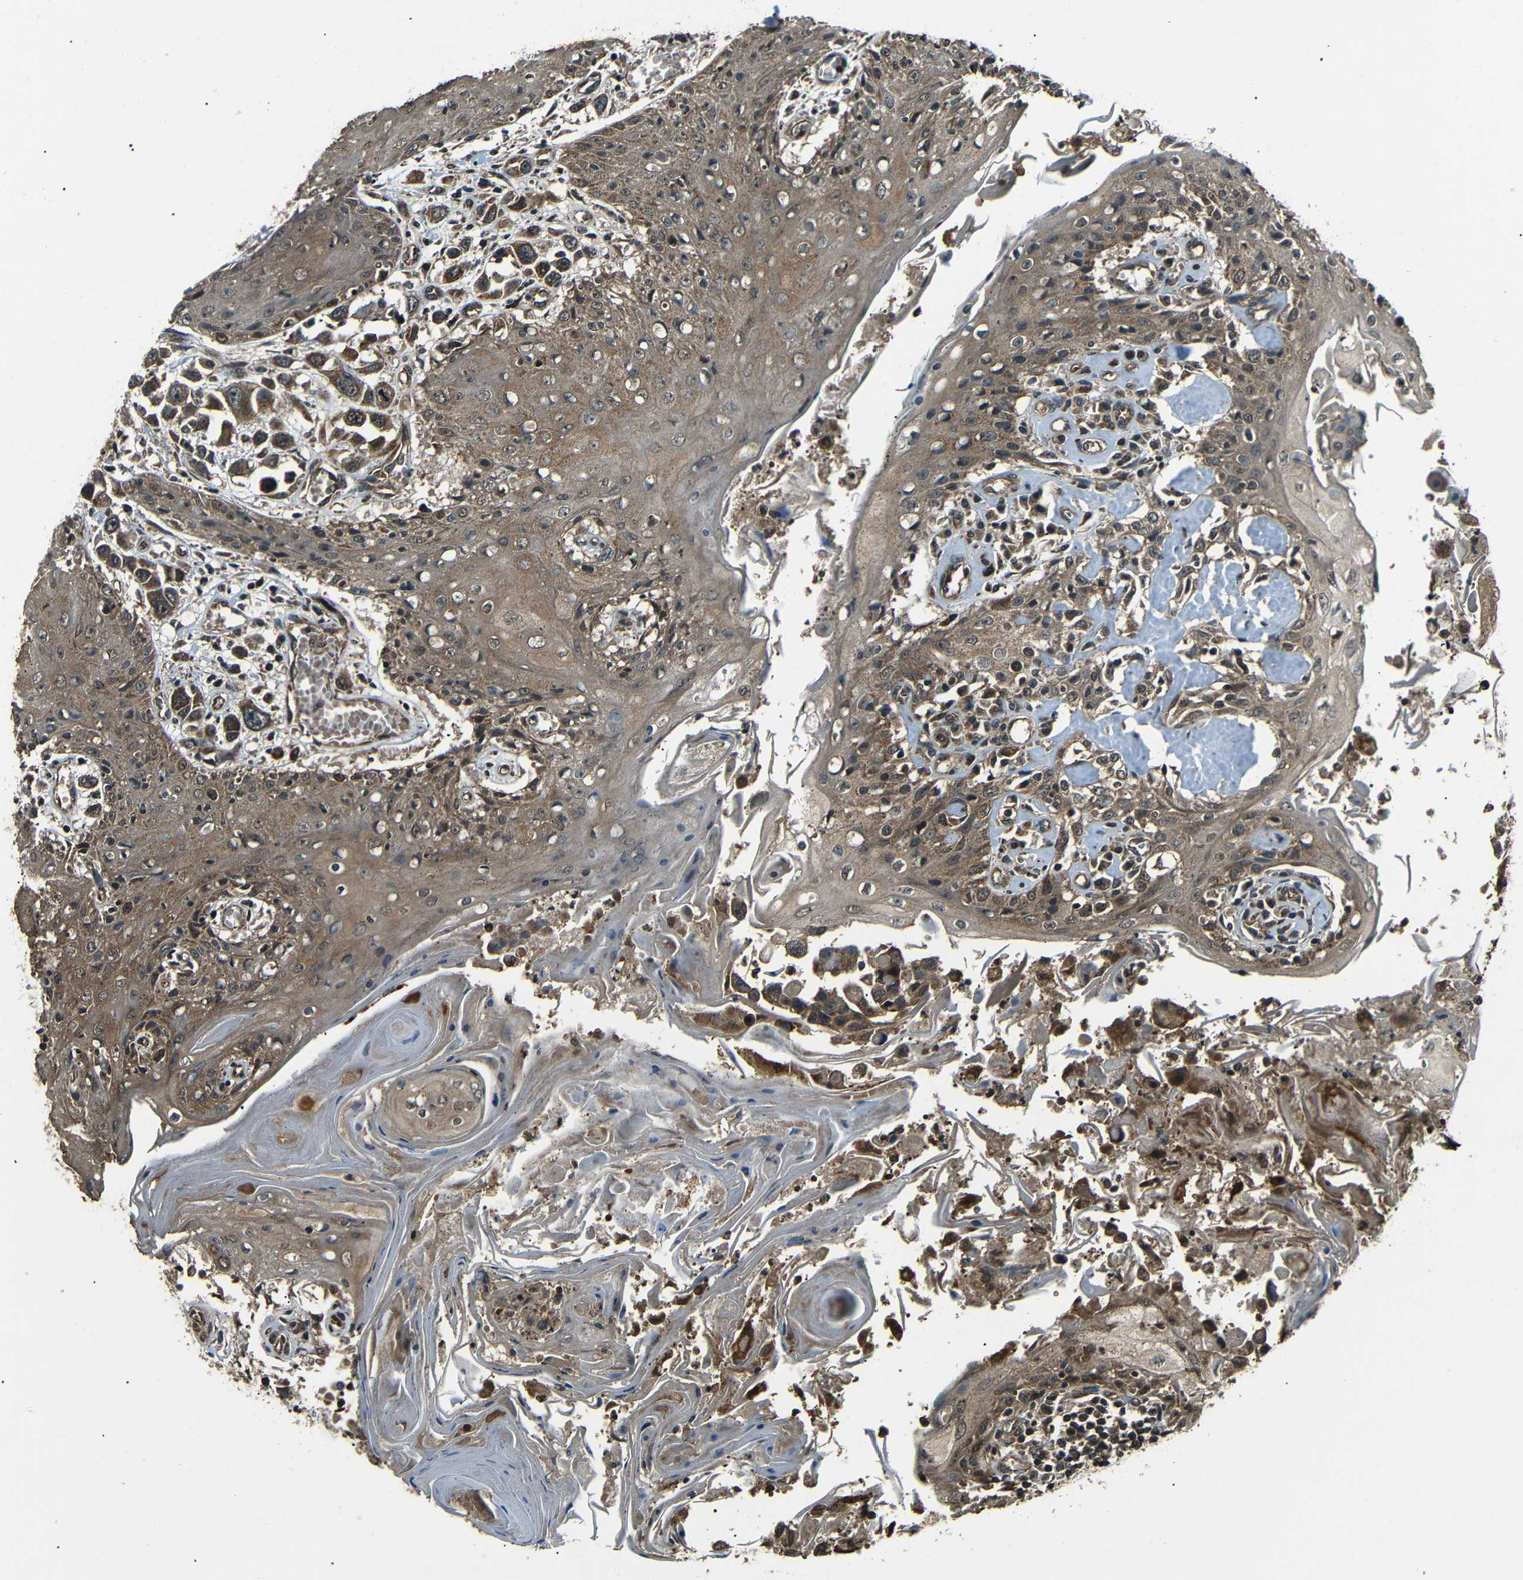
{"staining": {"intensity": "moderate", "quantity": ">75%", "location": "cytoplasmic/membranous"}, "tissue": "head and neck cancer", "cell_type": "Tumor cells", "image_type": "cancer", "snomed": [{"axis": "morphology", "description": "Squamous cell carcinoma, NOS"}, {"axis": "topography", "description": "Oral tissue"}, {"axis": "topography", "description": "Head-Neck"}], "caption": "Human squamous cell carcinoma (head and neck) stained for a protein (brown) shows moderate cytoplasmic/membranous positive staining in approximately >75% of tumor cells.", "gene": "PLK2", "patient": {"sex": "female", "age": 76}}